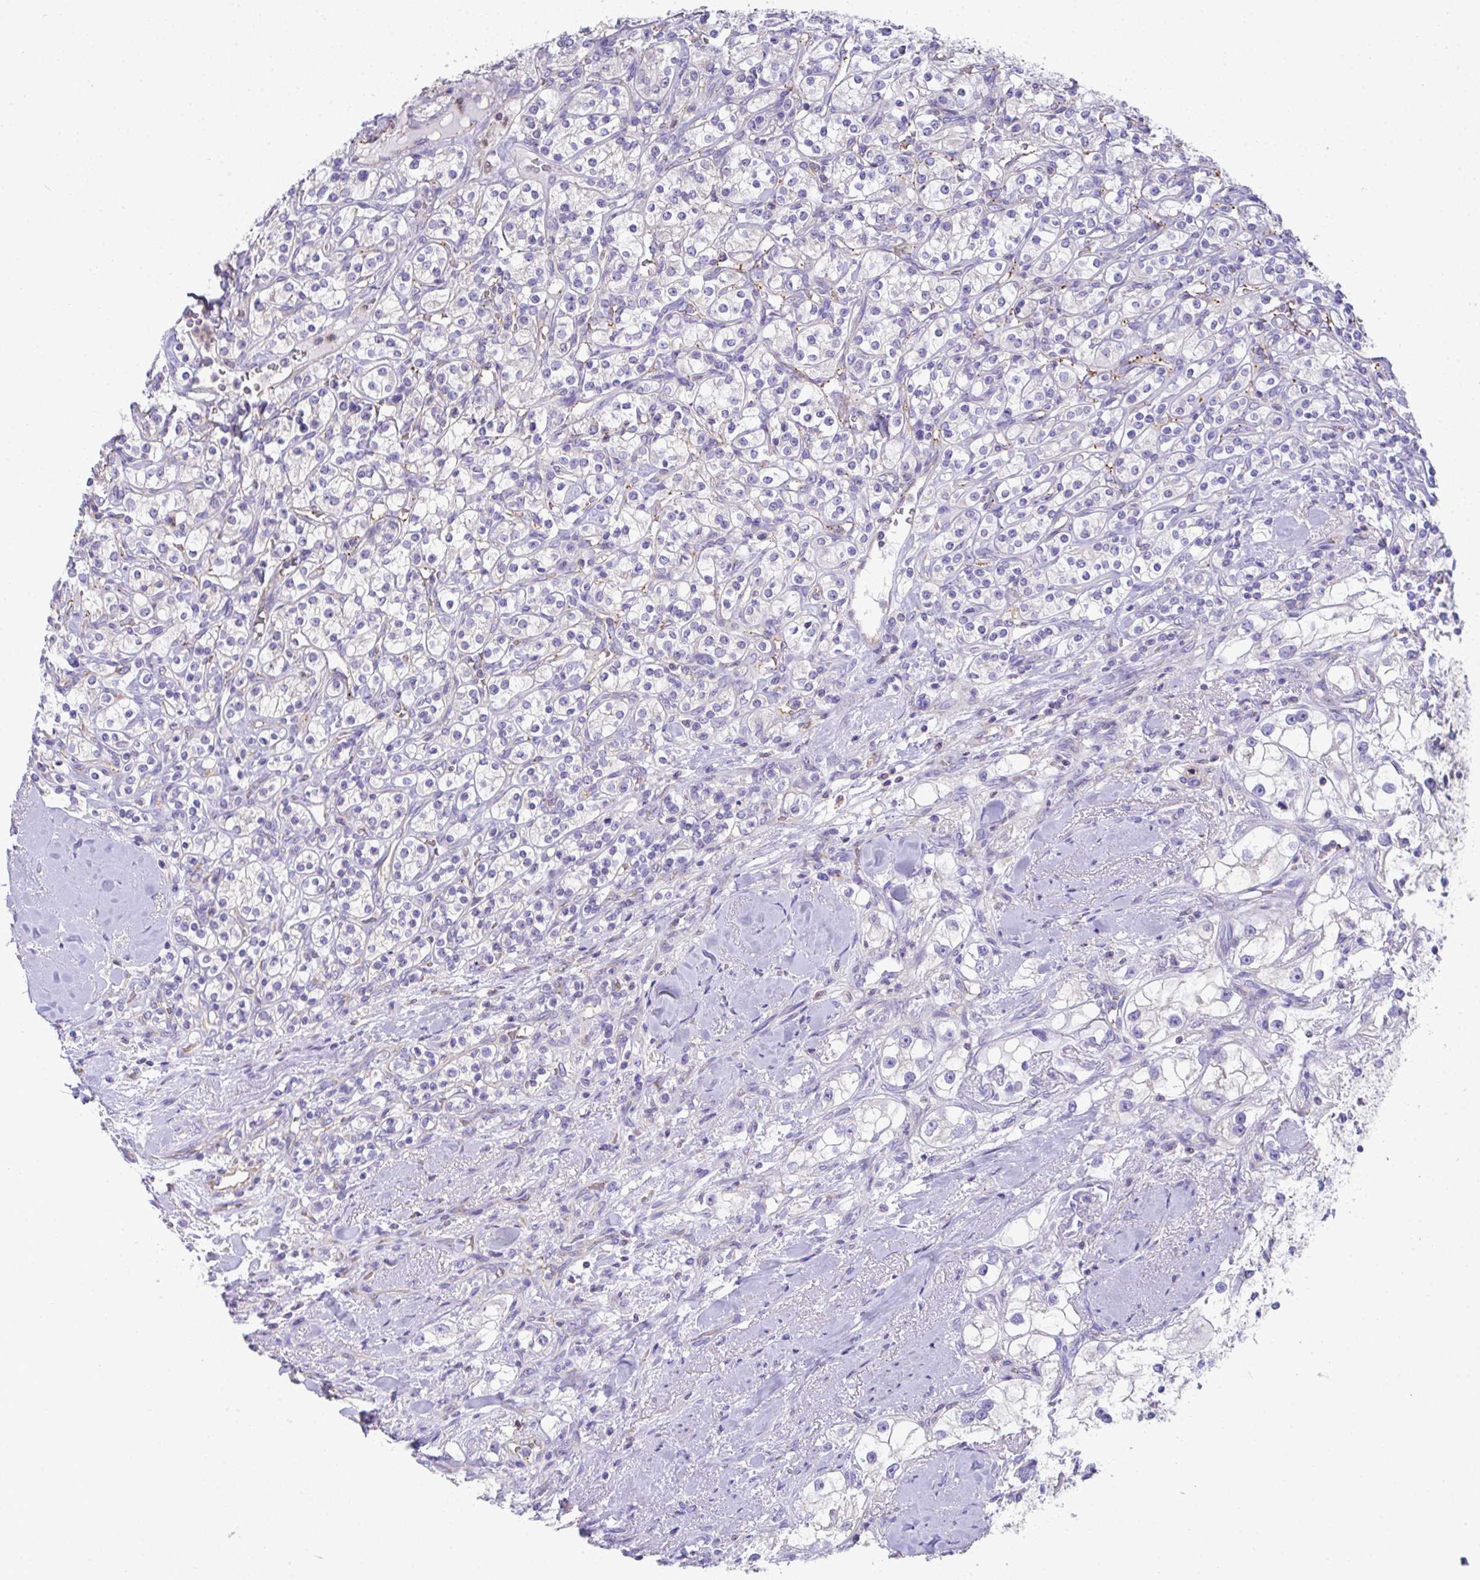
{"staining": {"intensity": "negative", "quantity": "none", "location": "none"}, "tissue": "renal cancer", "cell_type": "Tumor cells", "image_type": "cancer", "snomed": [{"axis": "morphology", "description": "Adenocarcinoma, NOS"}, {"axis": "topography", "description": "Kidney"}], "caption": "Protein analysis of renal adenocarcinoma demonstrates no significant expression in tumor cells. (Brightfield microscopy of DAB (3,3'-diaminobenzidine) immunohistochemistry at high magnification).", "gene": "TNFAIP8", "patient": {"sex": "male", "age": 77}}